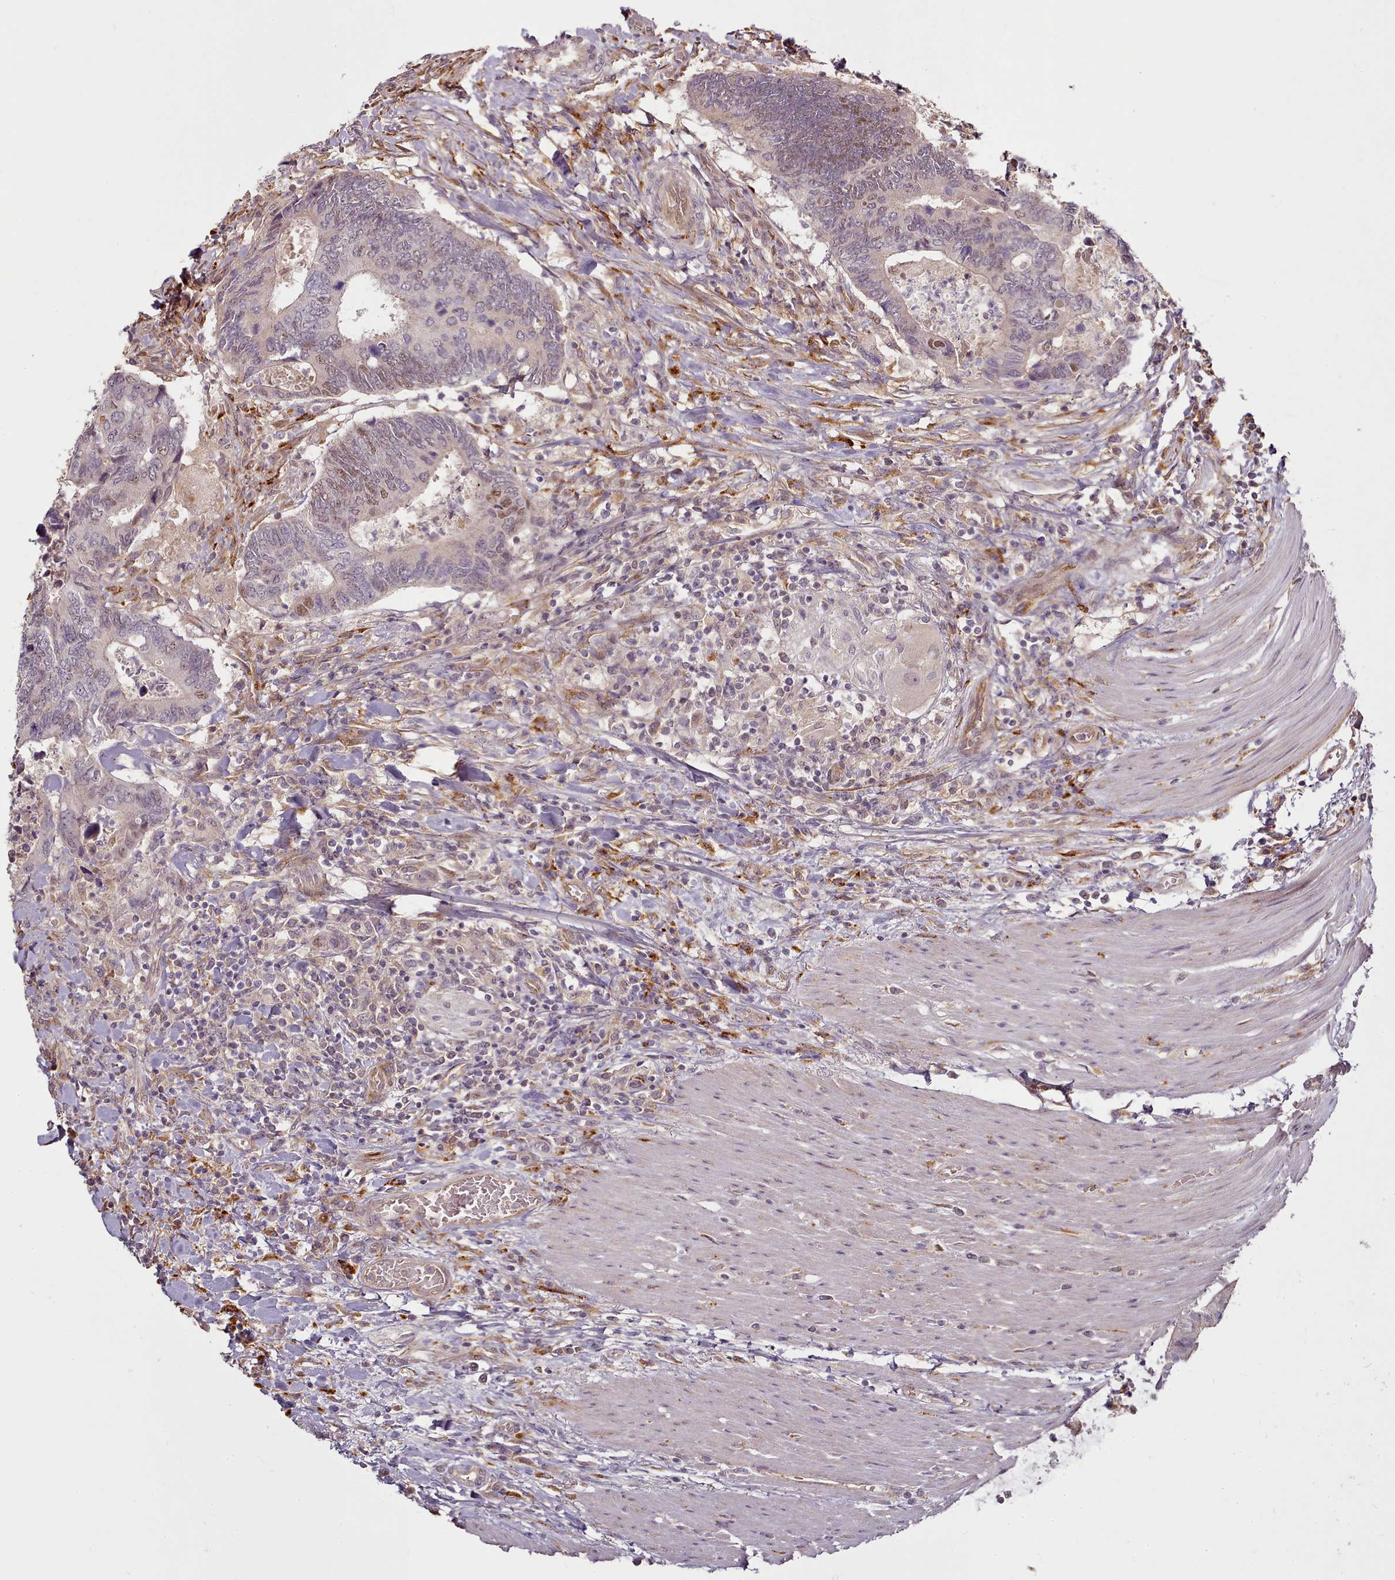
{"staining": {"intensity": "moderate", "quantity": "<25%", "location": "nuclear"}, "tissue": "colorectal cancer", "cell_type": "Tumor cells", "image_type": "cancer", "snomed": [{"axis": "morphology", "description": "Adenocarcinoma, NOS"}, {"axis": "topography", "description": "Colon"}], "caption": "Colorectal cancer (adenocarcinoma) tissue exhibits moderate nuclear staining in about <25% of tumor cells, visualized by immunohistochemistry.", "gene": "C1QTNF5", "patient": {"sex": "male", "age": 87}}